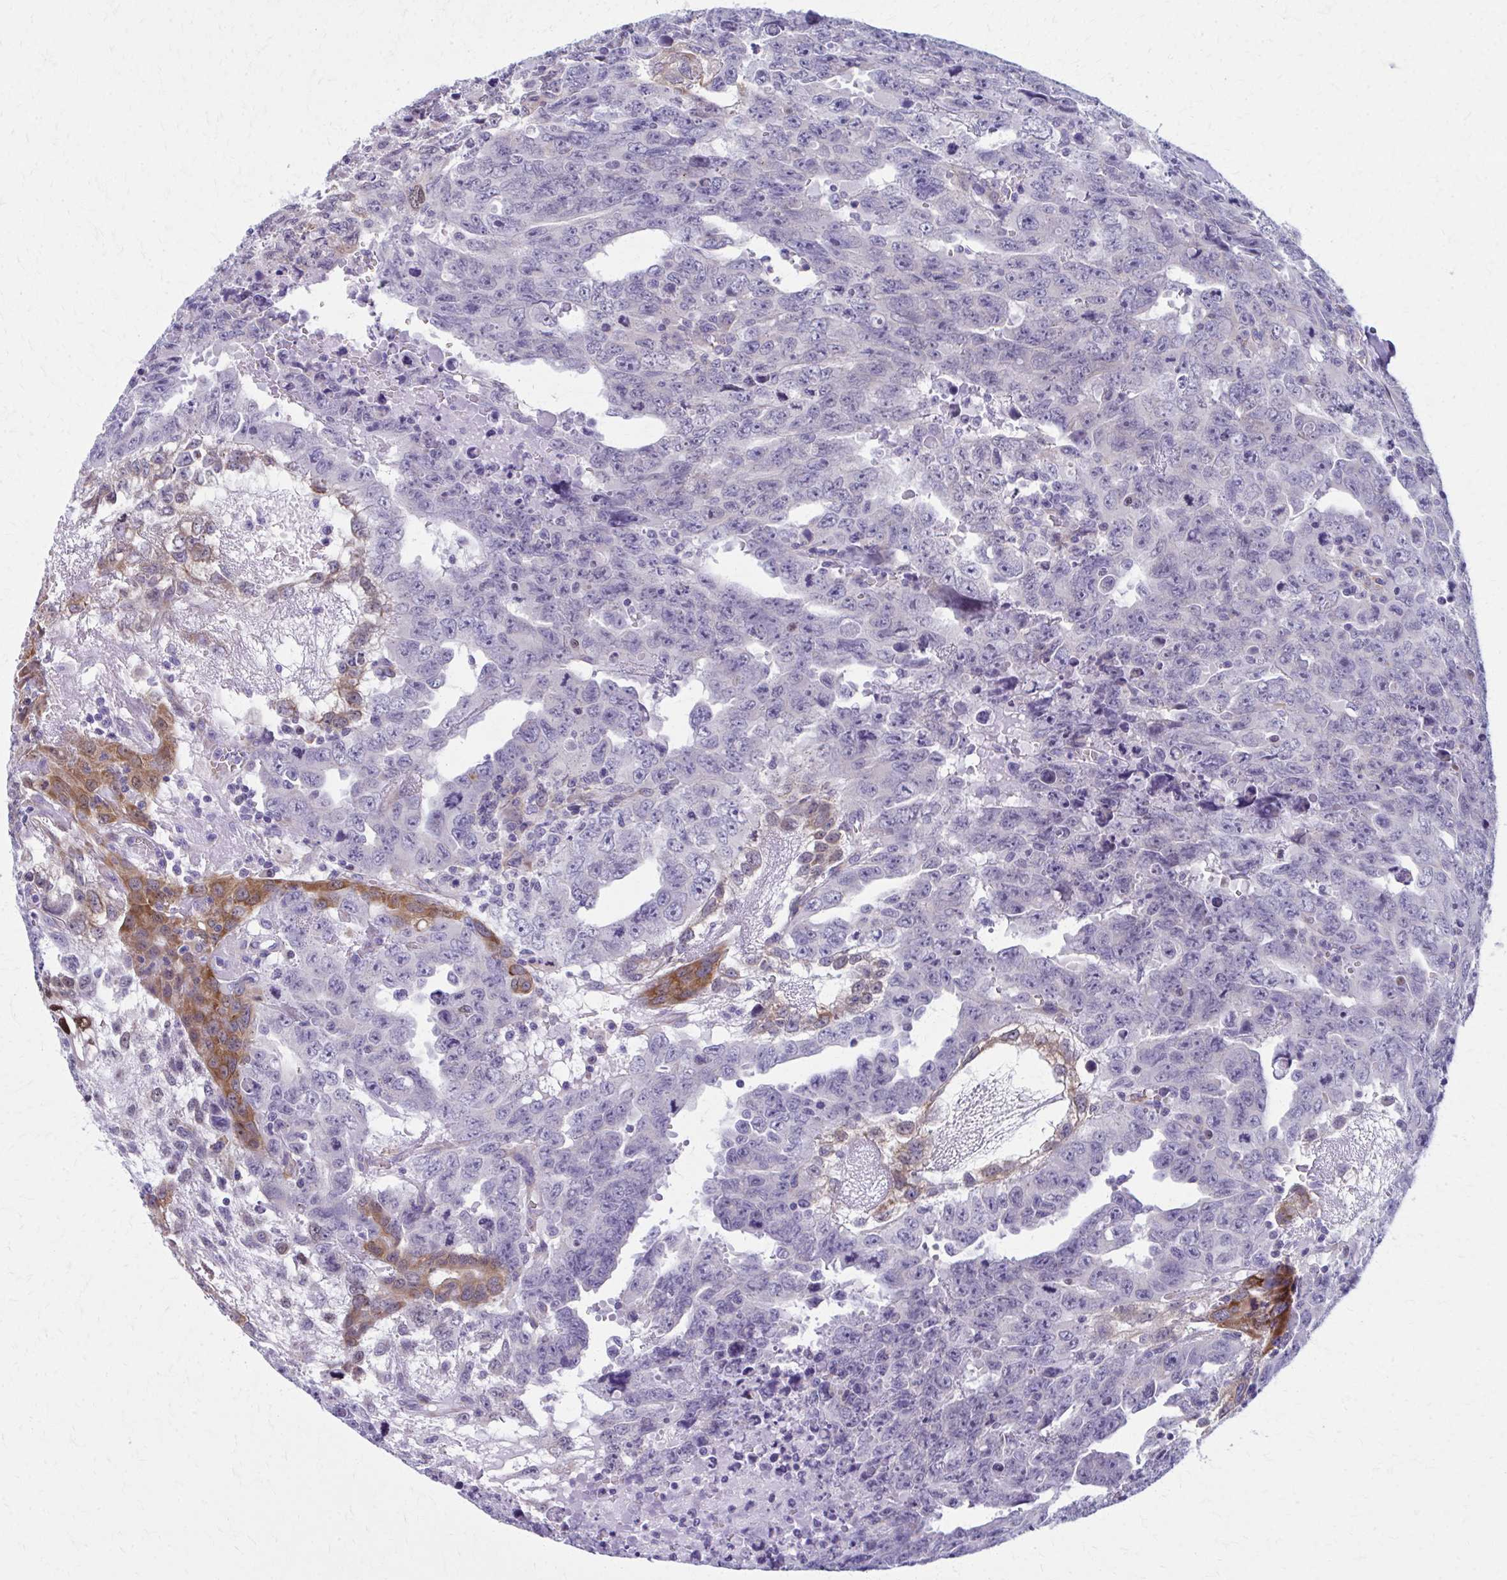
{"staining": {"intensity": "moderate", "quantity": "<25%", "location": "cytoplasmic/membranous"}, "tissue": "testis cancer", "cell_type": "Tumor cells", "image_type": "cancer", "snomed": [{"axis": "morphology", "description": "Carcinoma, Embryonal, NOS"}, {"axis": "topography", "description": "Testis"}], "caption": "DAB immunohistochemical staining of human embryonal carcinoma (testis) displays moderate cytoplasmic/membranous protein expression in about <25% of tumor cells.", "gene": "SPATS2L", "patient": {"sex": "male", "age": 24}}